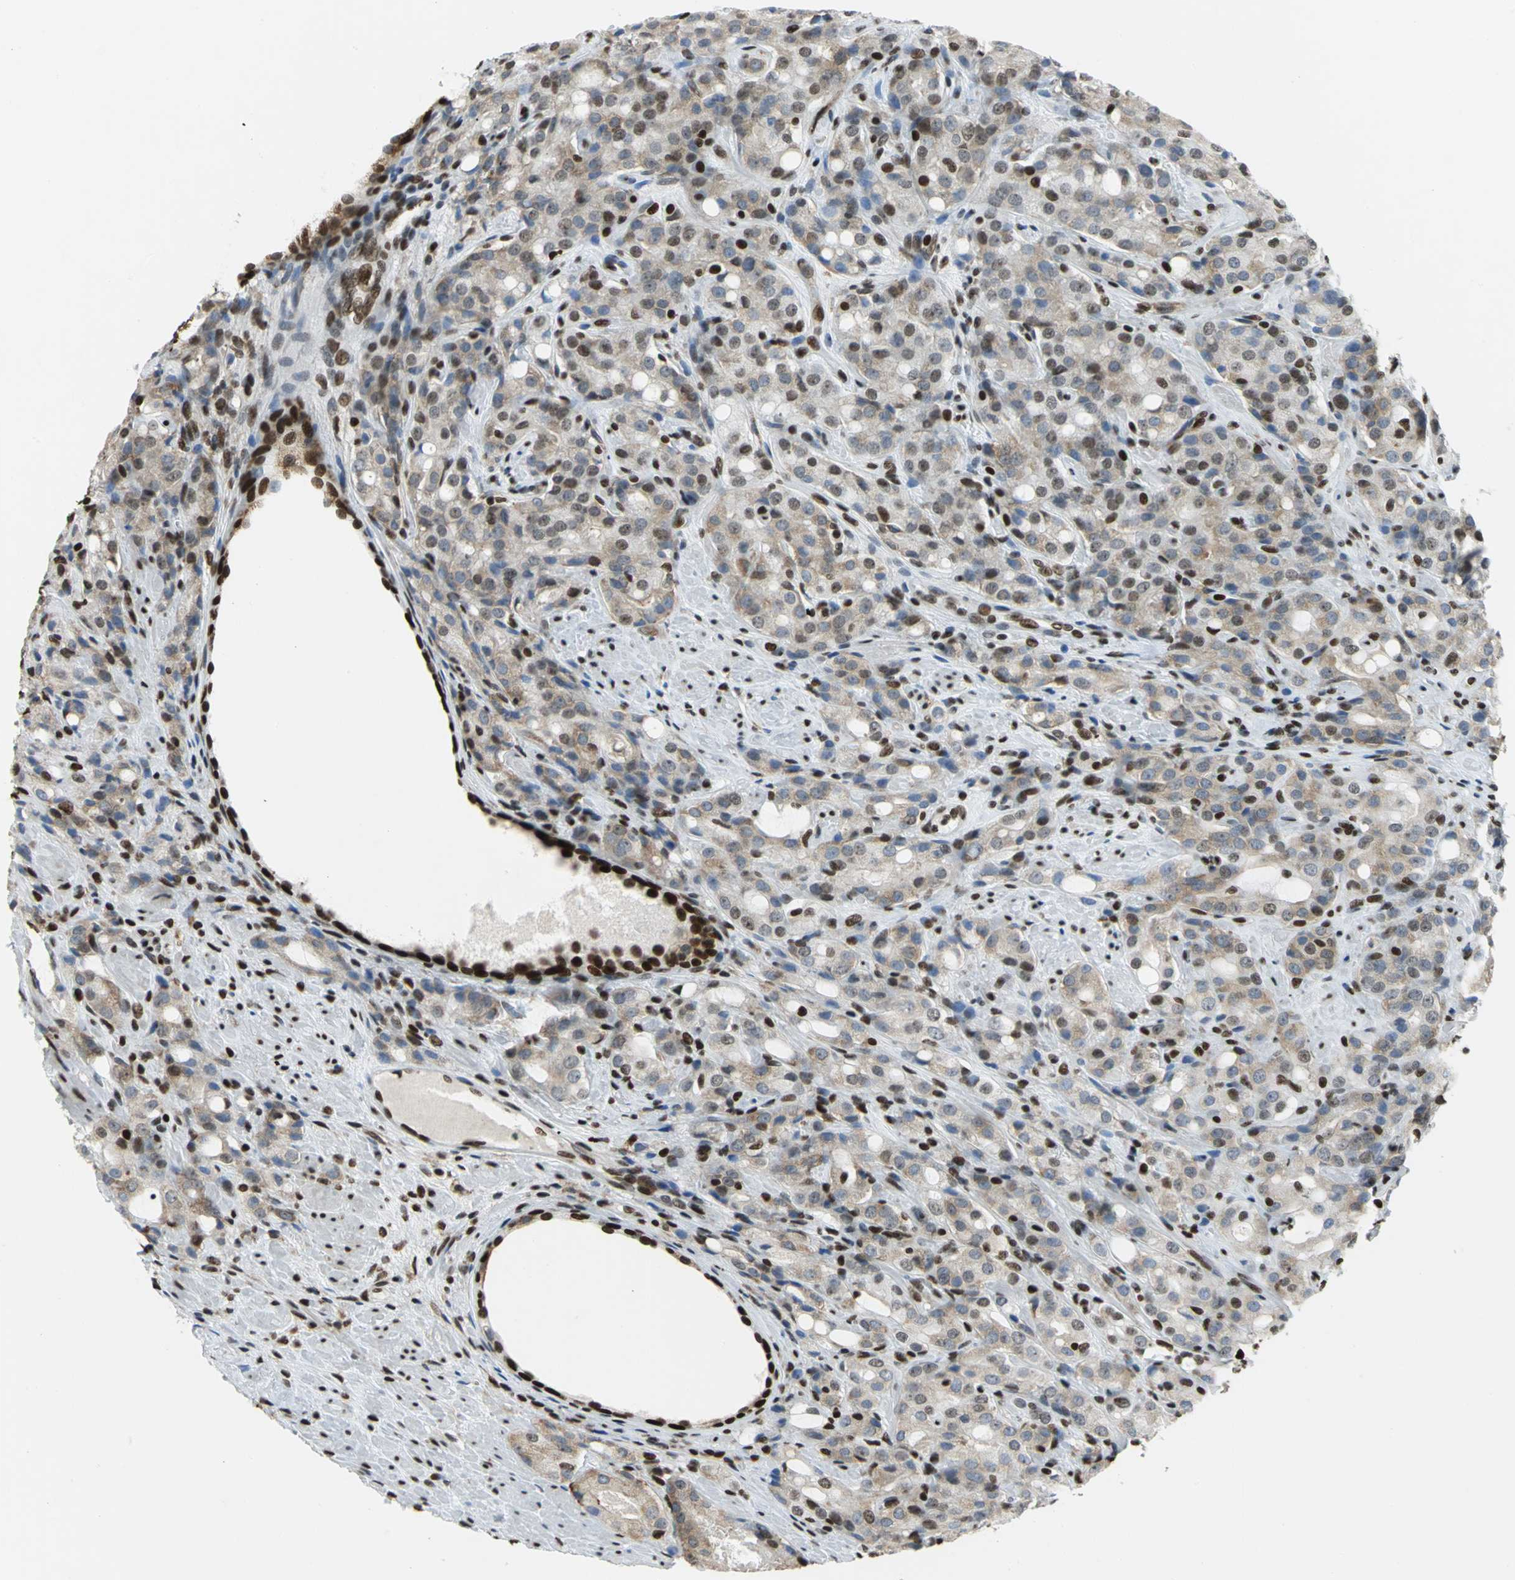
{"staining": {"intensity": "weak", "quantity": "25%-75%", "location": "cytoplasmic/membranous,nuclear"}, "tissue": "prostate cancer", "cell_type": "Tumor cells", "image_type": "cancer", "snomed": [{"axis": "morphology", "description": "Adenocarcinoma, High grade"}, {"axis": "topography", "description": "Prostate"}], "caption": "IHC (DAB) staining of human prostate cancer (high-grade adenocarcinoma) shows weak cytoplasmic/membranous and nuclear protein staining in about 25%-75% of tumor cells.", "gene": "HMGB1", "patient": {"sex": "male", "age": 72}}